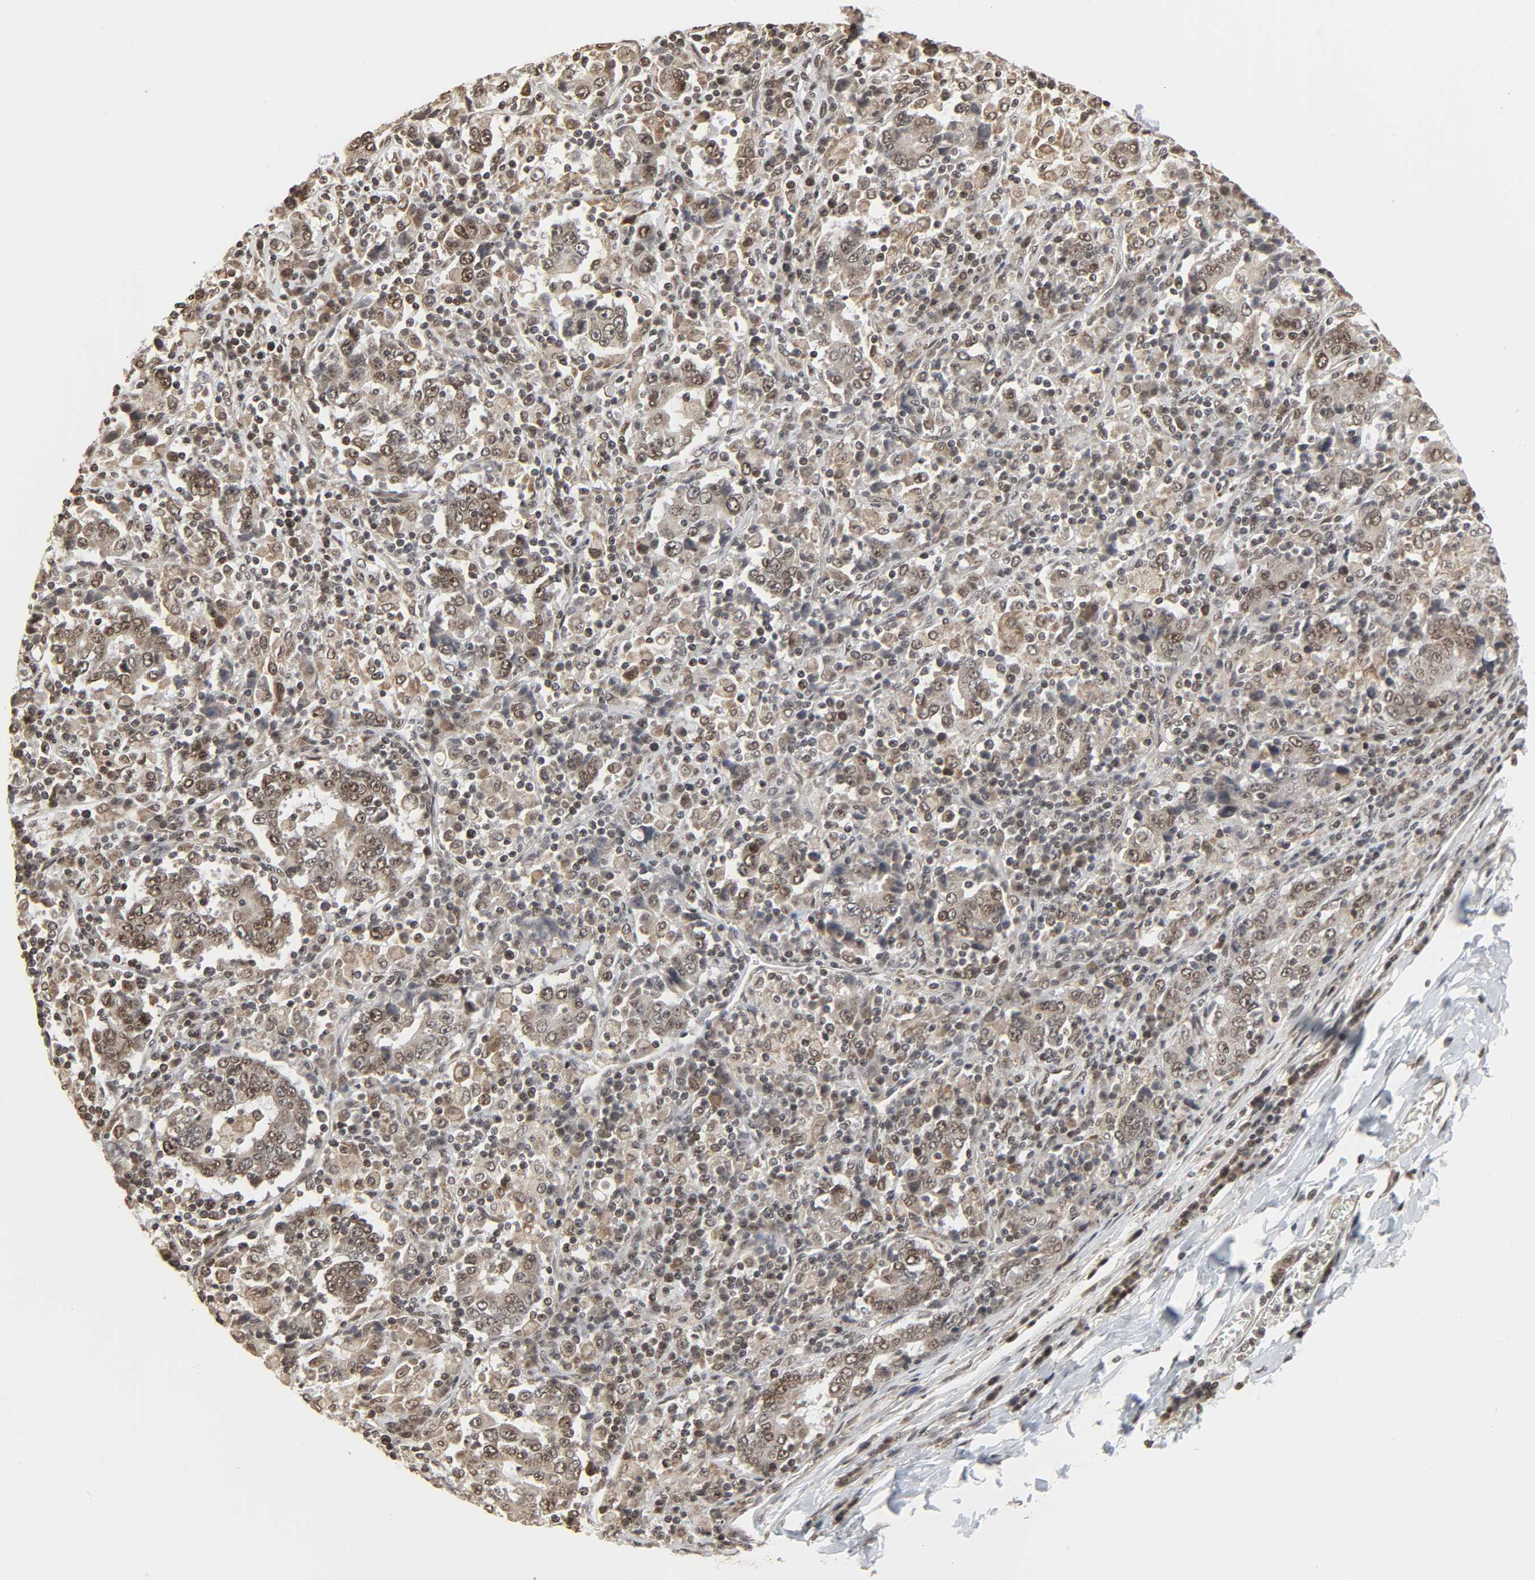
{"staining": {"intensity": "weak", "quantity": ">75%", "location": "cytoplasmic/membranous,nuclear"}, "tissue": "stomach cancer", "cell_type": "Tumor cells", "image_type": "cancer", "snomed": [{"axis": "morphology", "description": "Normal tissue, NOS"}, {"axis": "morphology", "description": "Adenocarcinoma, NOS"}, {"axis": "topography", "description": "Stomach, upper"}, {"axis": "topography", "description": "Stomach"}], "caption": "Immunohistochemical staining of adenocarcinoma (stomach) reveals low levels of weak cytoplasmic/membranous and nuclear expression in approximately >75% of tumor cells.", "gene": "XRCC1", "patient": {"sex": "male", "age": 59}}